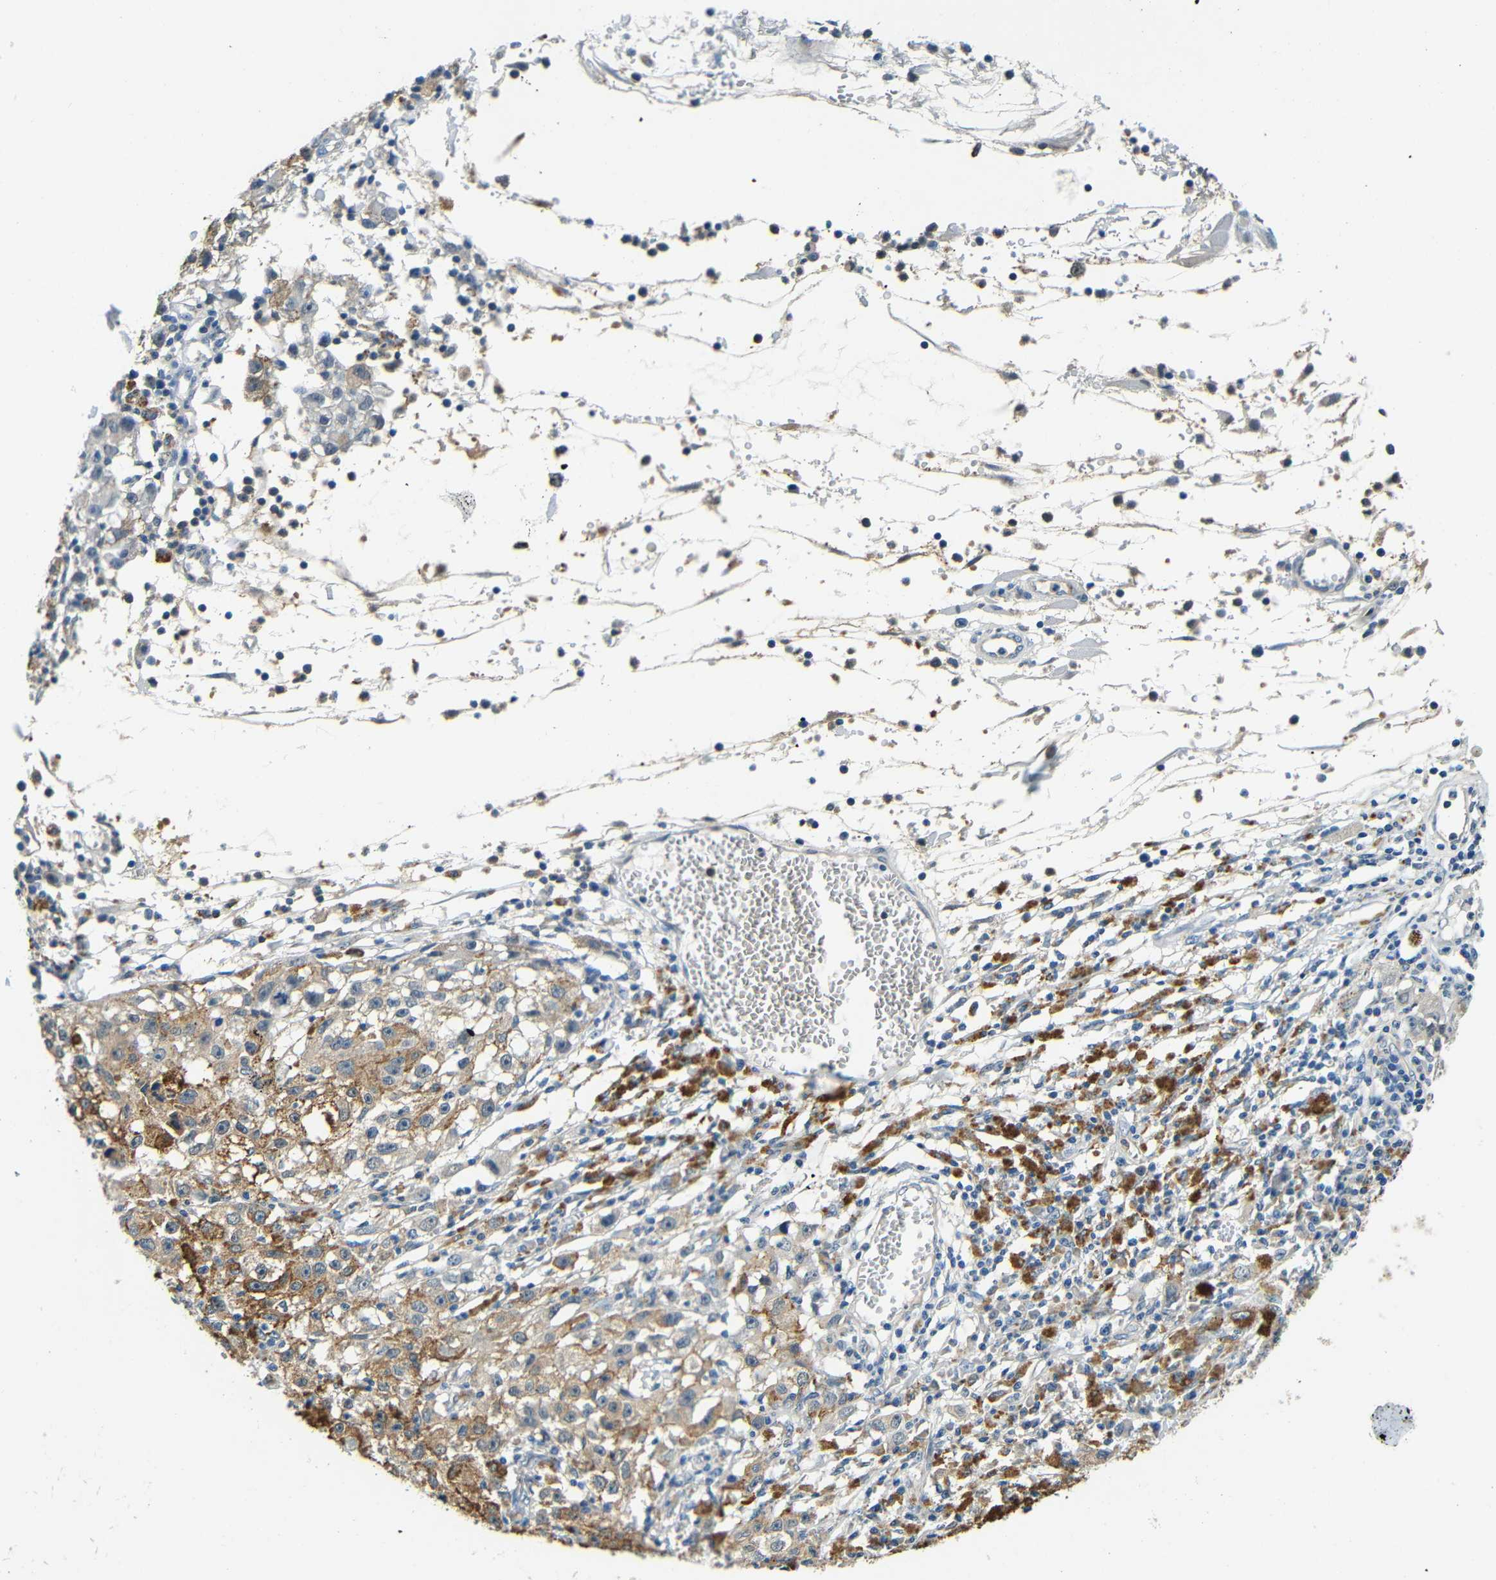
{"staining": {"intensity": "moderate", "quantity": ">75%", "location": "cytoplasmic/membranous"}, "tissue": "melanoma", "cell_type": "Tumor cells", "image_type": "cancer", "snomed": [{"axis": "morphology", "description": "Malignant melanoma, NOS"}, {"axis": "topography", "description": "Skin"}], "caption": "Protein analysis of malignant melanoma tissue shows moderate cytoplasmic/membranous positivity in about >75% of tumor cells. (Brightfield microscopy of DAB IHC at high magnification).", "gene": "ADAP1", "patient": {"sex": "female", "age": 104}}